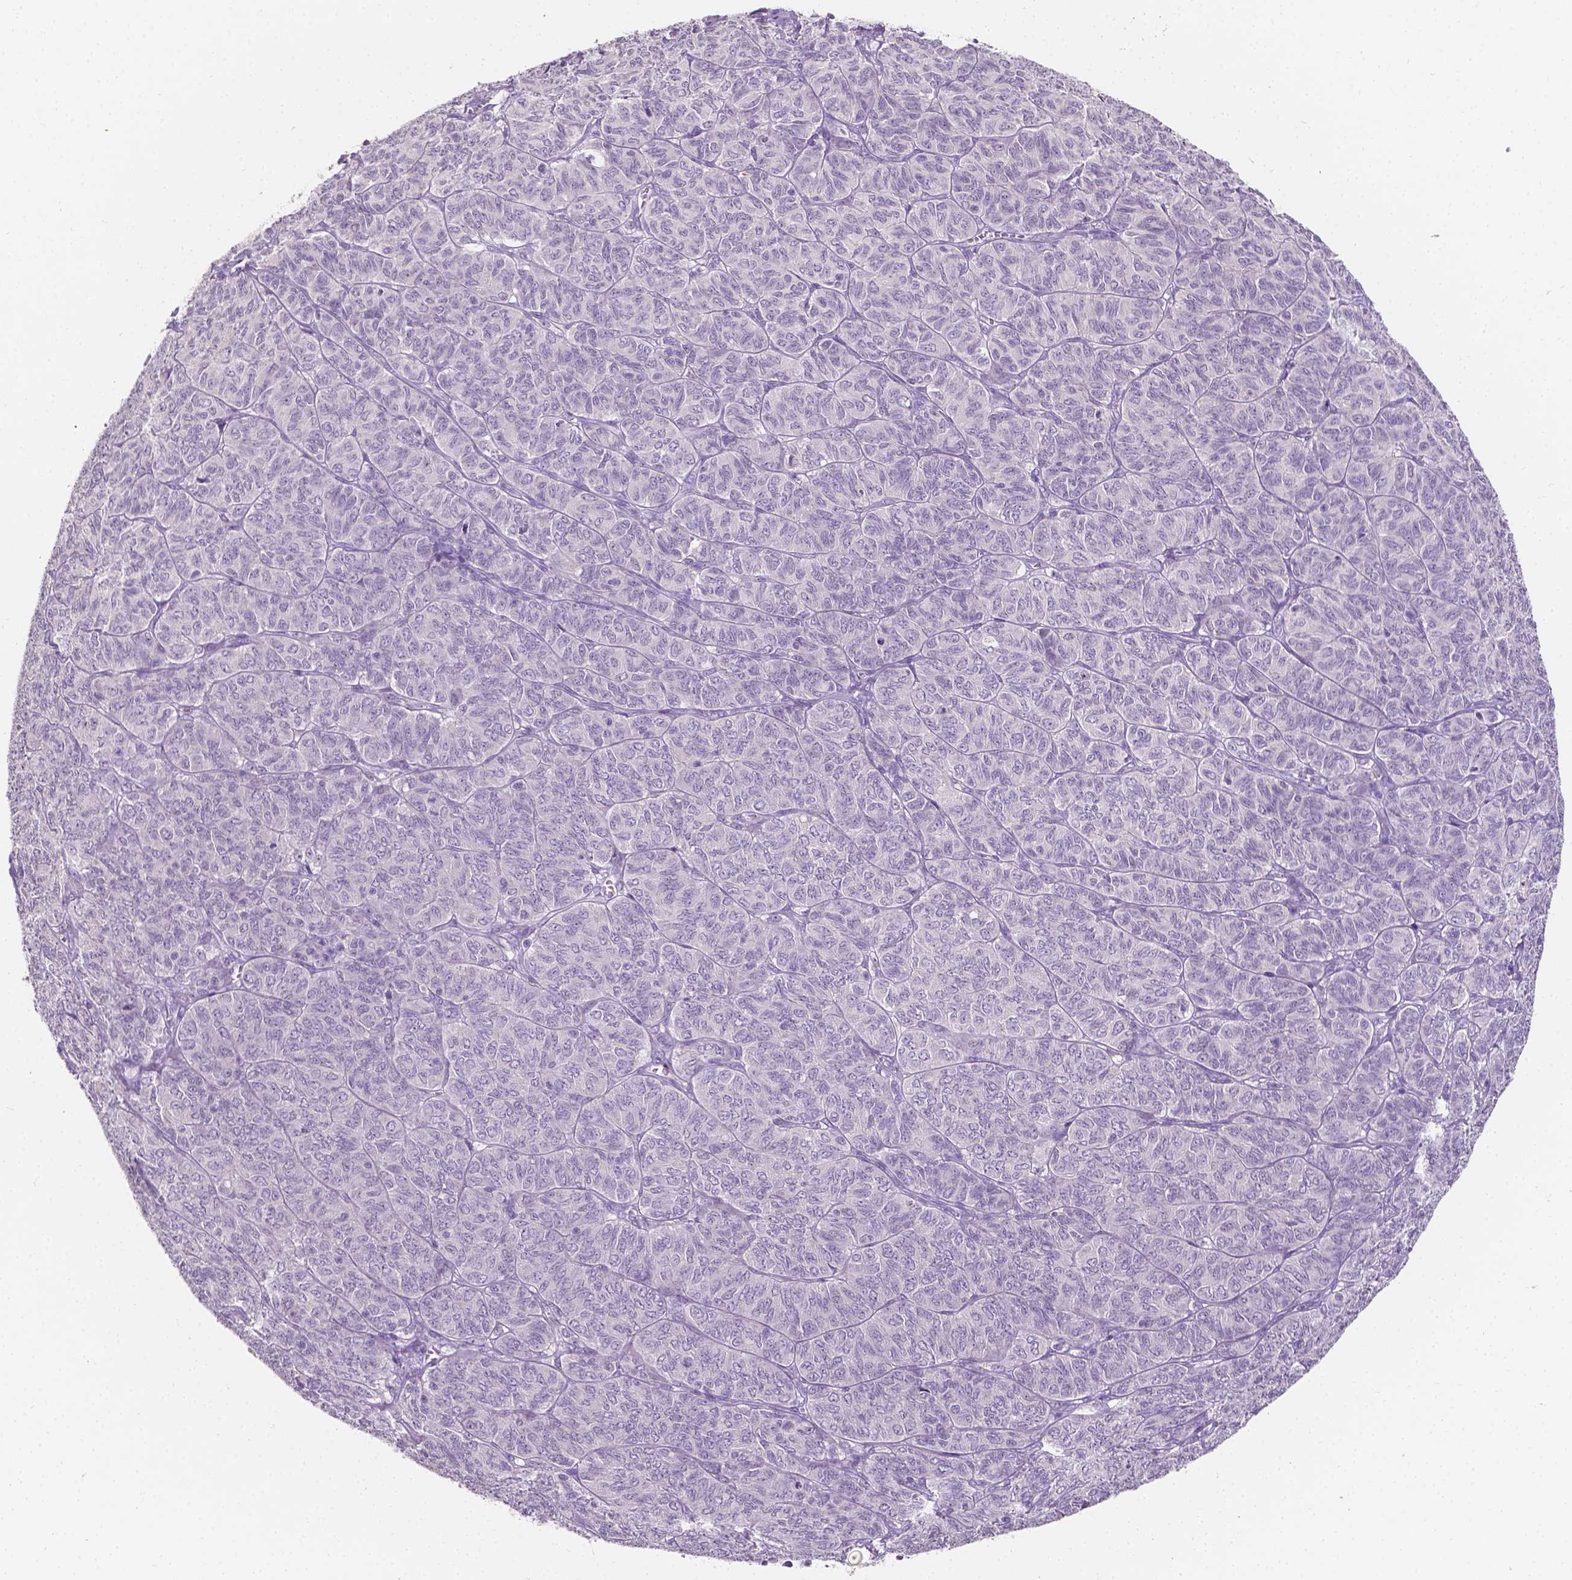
{"staining": {"intensity": "negative", "quantity": "none", "location": "none"}, "tissue": "ovarian cancer", "cell_type": "Tumor cells", "image_type": "cancer", "snomed": [{"axis": "morphology", "description": "Carcinoma, endometroid"}, {"axis": "topography", "description": "Ovary"}], "caption": "The photomicrograph displays no significant positivity in tumor cells of endometroid carcinoma (ovarian). (Stains: DAB (3,3'-diaminobenzidine) IHC with hematoxylin counter stain, Microscopy: brightfield microscopy at high magnification).", "gene": "TAL1", "patient": {"sex": "female", "age": 80}}